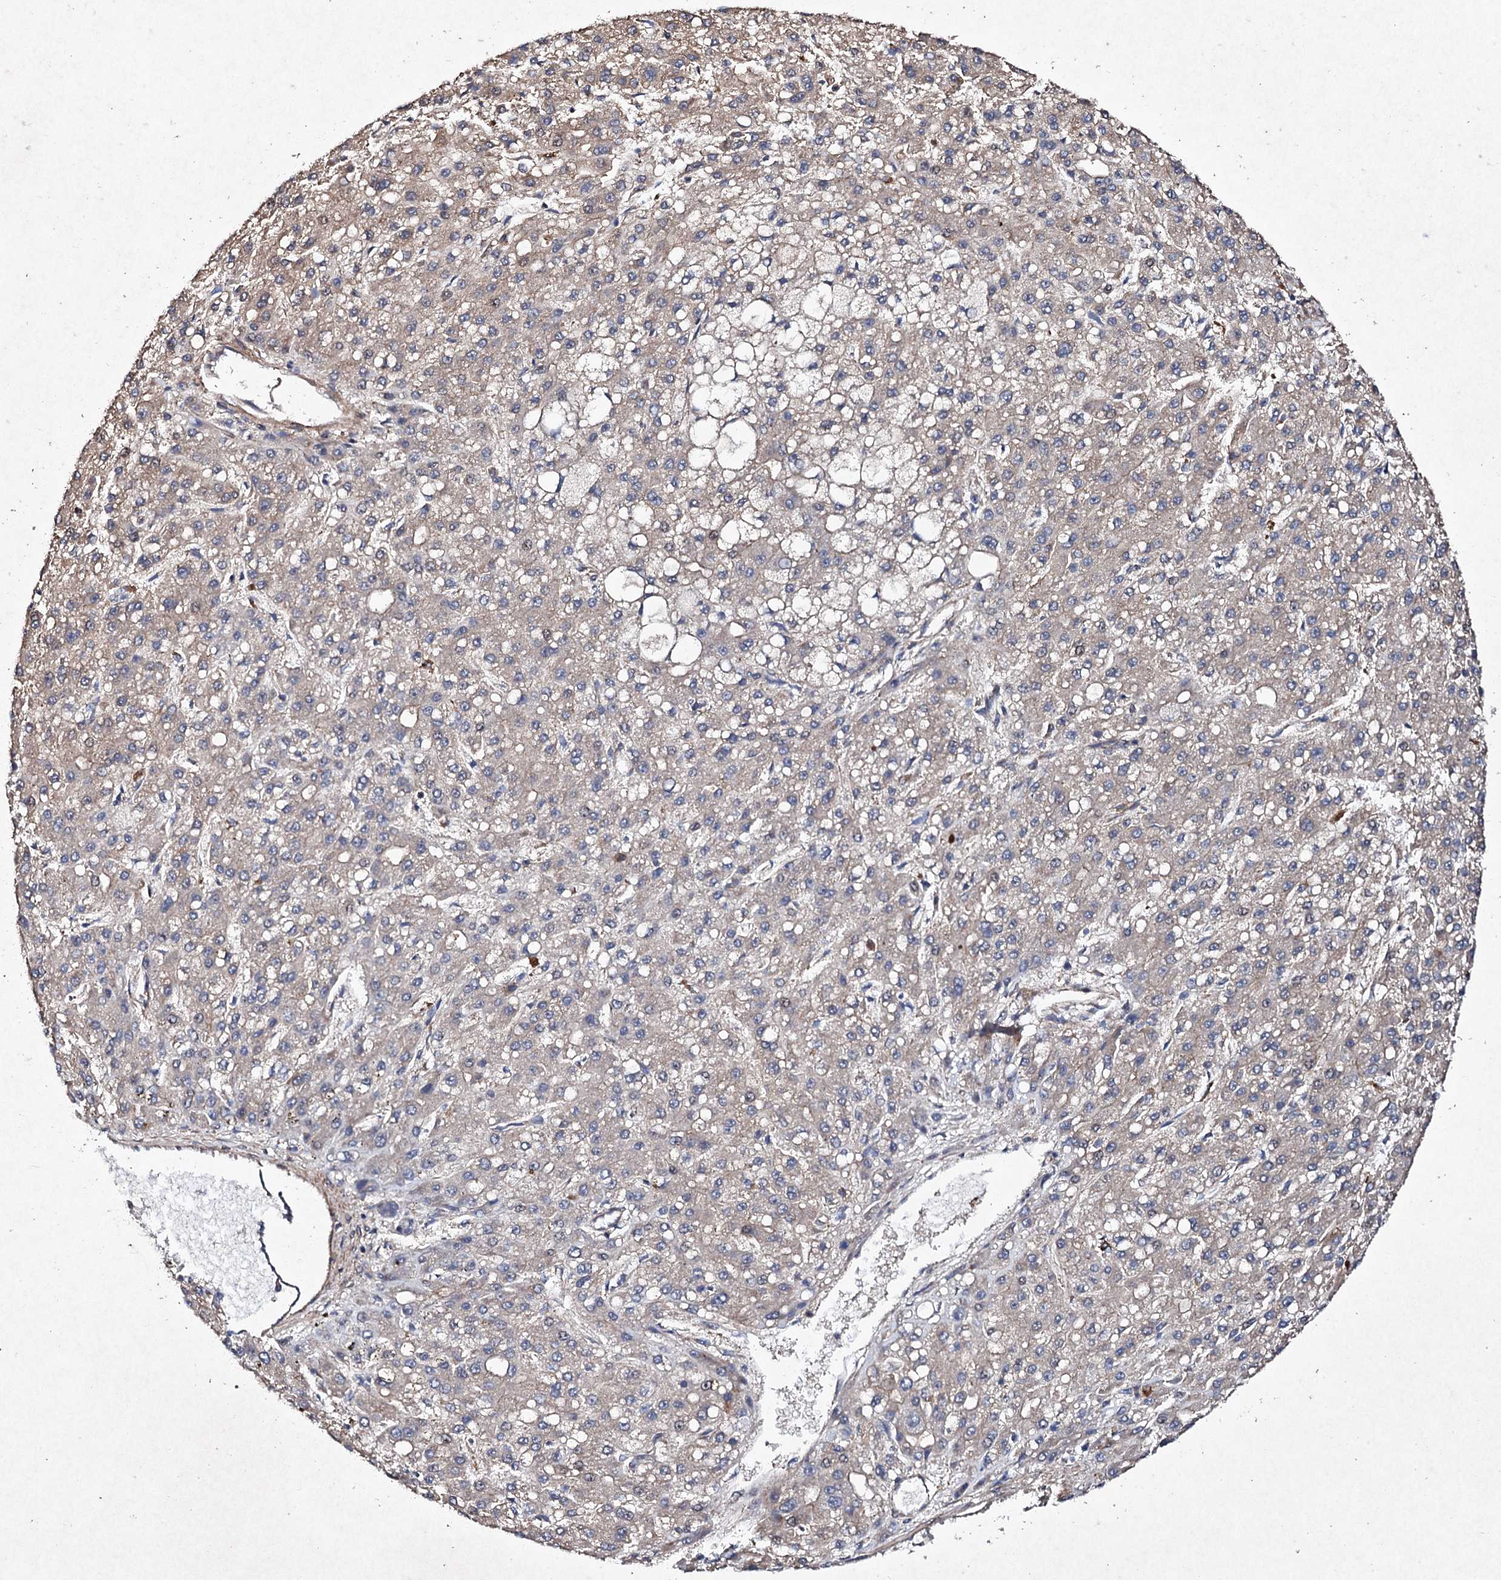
{"staining": {"intensity": "weak", "quantity": "<25%", "location": "cytoplasmic/membranous"}, "tissue": "liver cancer", "cell_type": "Tumor cells", "image_type": "cancer", "snomed": [{"axis": "morphology", "description": "Carcinoma, Hepatocellular, NOS"}, {"axis": "topography", "description": "Liver"}], "caption": "A histopathology image of liver cancer stained for a protein exhibits no brown staining in tumor cells.", "gene": "MOCOS", "patient": {"sex": "male", "age": 67}}